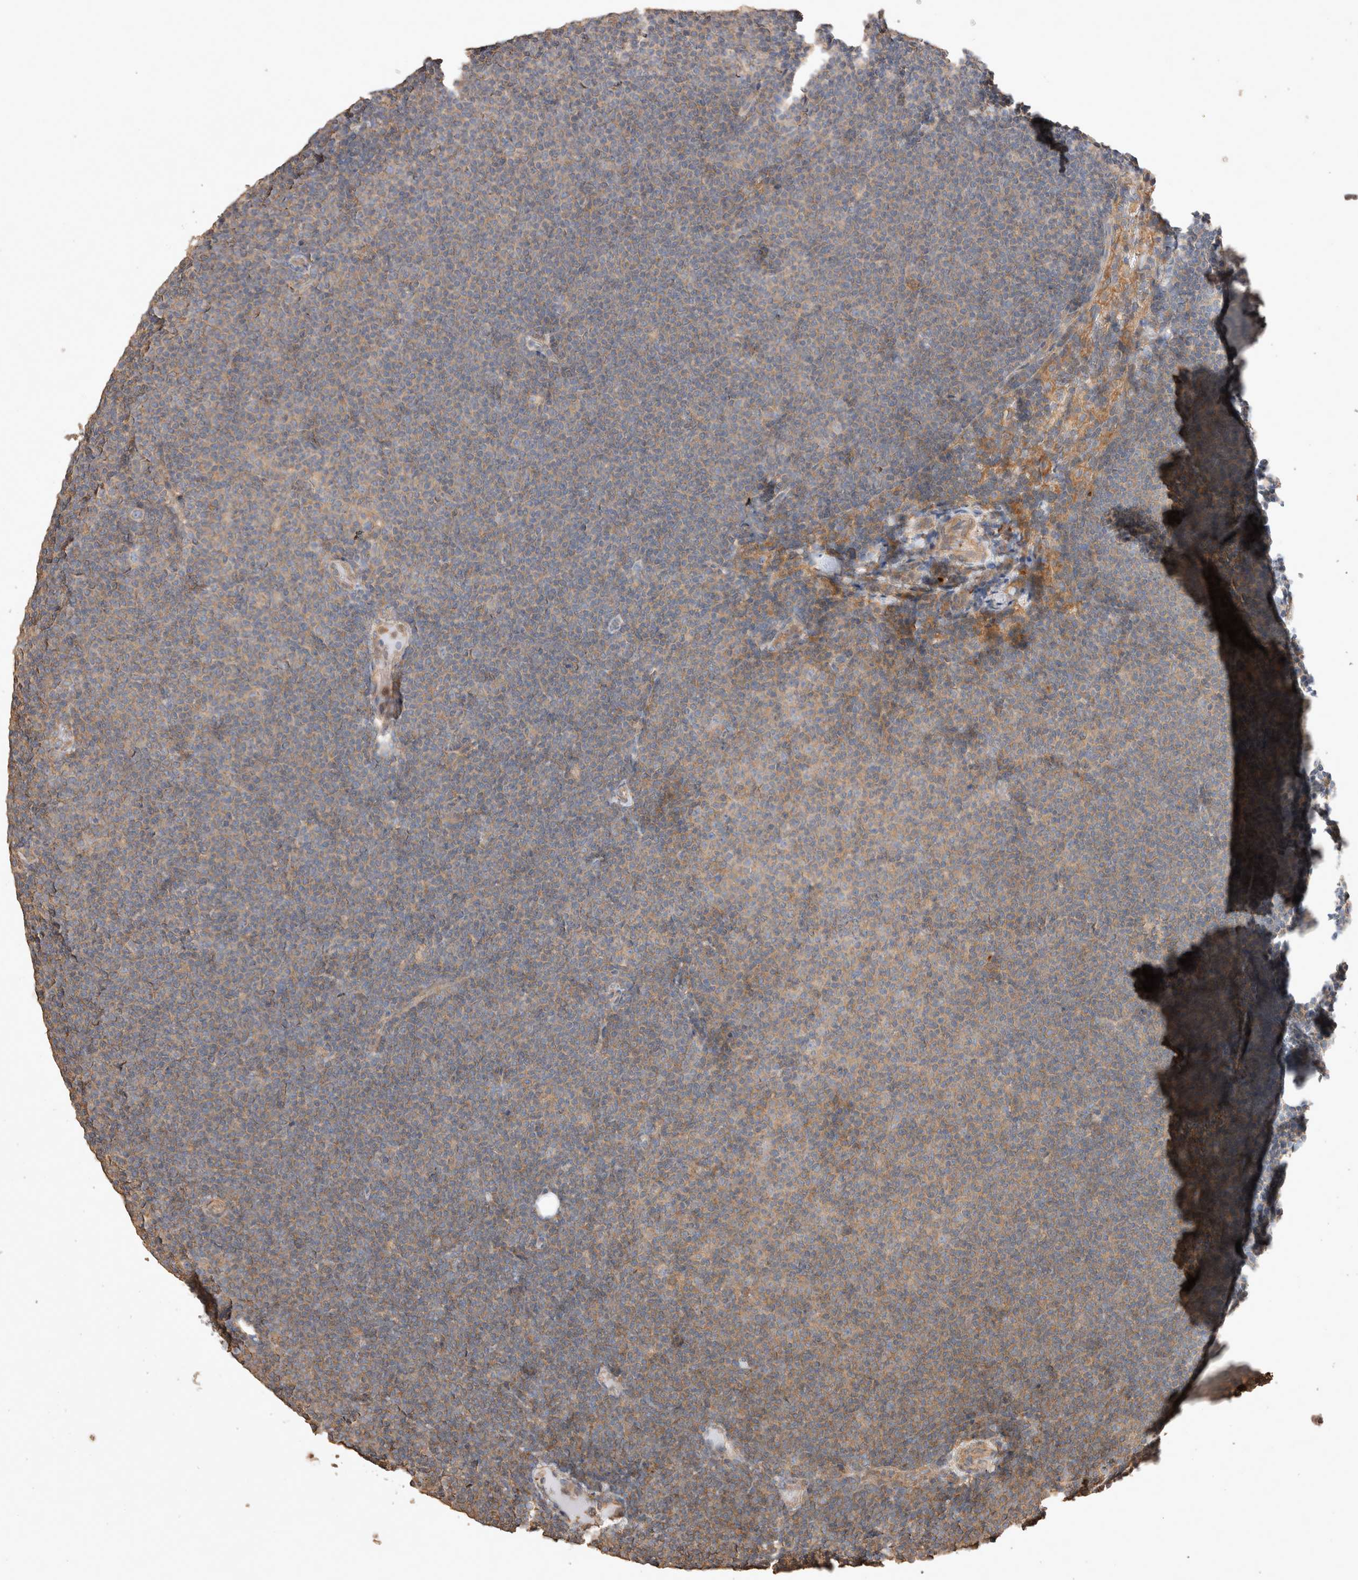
{"staining": {"intensity": "weak", "quantity": ">75%", "location": "cytoplasmic/membranous"}, "tissue": "lymphoma", "cell_type": "Tumor cells", "image_type": "cancer", "snomed": [{"axis": "morphology", "description": "Malignant lymphoma, non-Hodgkin's type, Low grade"}, {"axis": "topography", "description": "Lymph node"}], "caption": "IHC staining of lymphoma, which exhibits low levels of weak cytoplasmic/membranous positivity in about >75% of tumor cells indicating weak cytoplasmic/membranous protein positivity. The staining was performed using DAB (3,3'-diaminobenzidine) (brown) for protein detection and nuclei were counterstained in hematoxylin (blue).", "gene": "SNX31", "patient": {"sex": "female", "age": 53}}